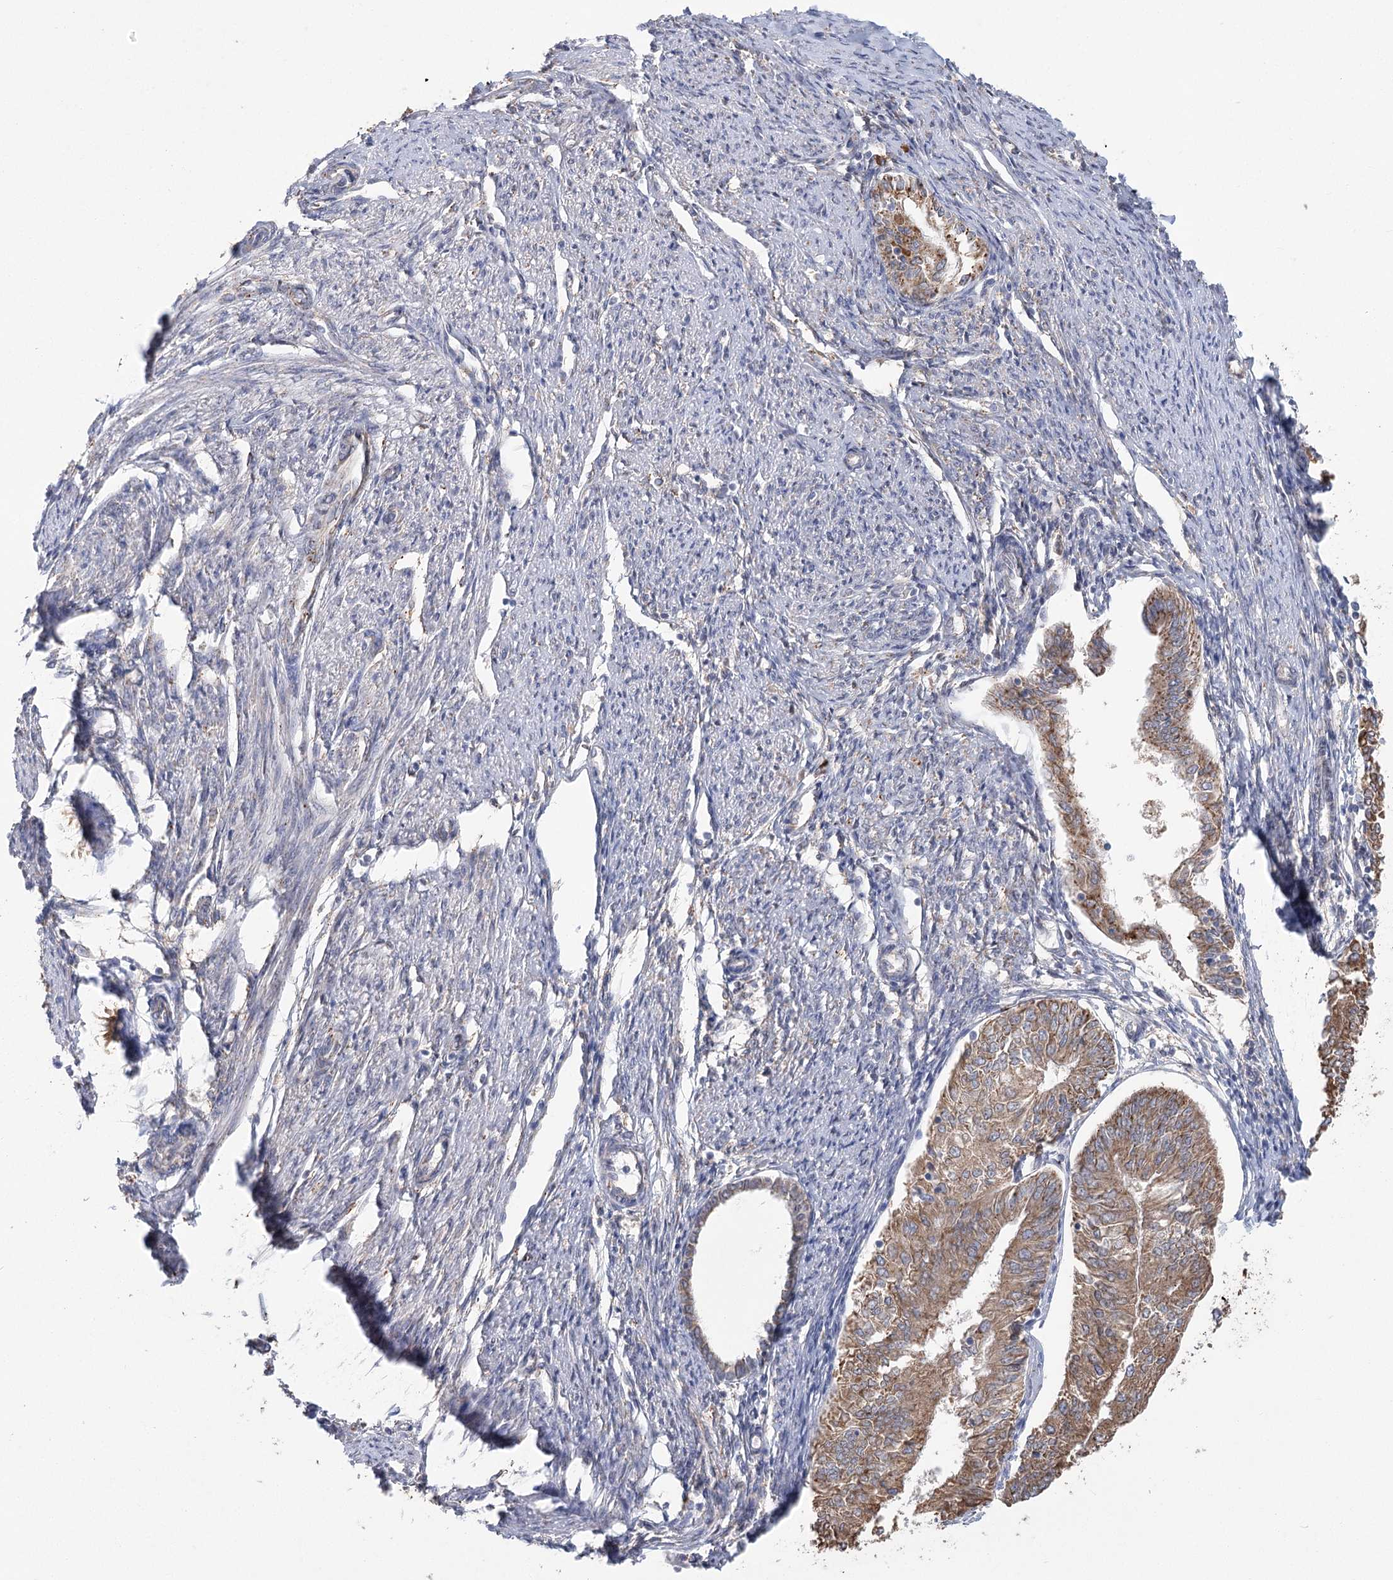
{"staining": {"intensity": "moderate", "quantity": ">75%", "location": "cytoplasmic/membranous"}, "tissue": "endometrial cancer", "cell_type": "Tumor cells", "image_type": "cancer", "snomed": [{"axis": "morphology", "description": "Adenocarcinoma, NOS"}, {"axis": "topography", "description": "Endometrium"}], "caption": "Human adenocarcinoma (endometrial) stained with a brown dye reveals moderate cytoplasmic/membranous positive positivity in approximately >75% of tumor cells.", "gene": "METTL24", "patient": {"sex": "female", "age": 58}}